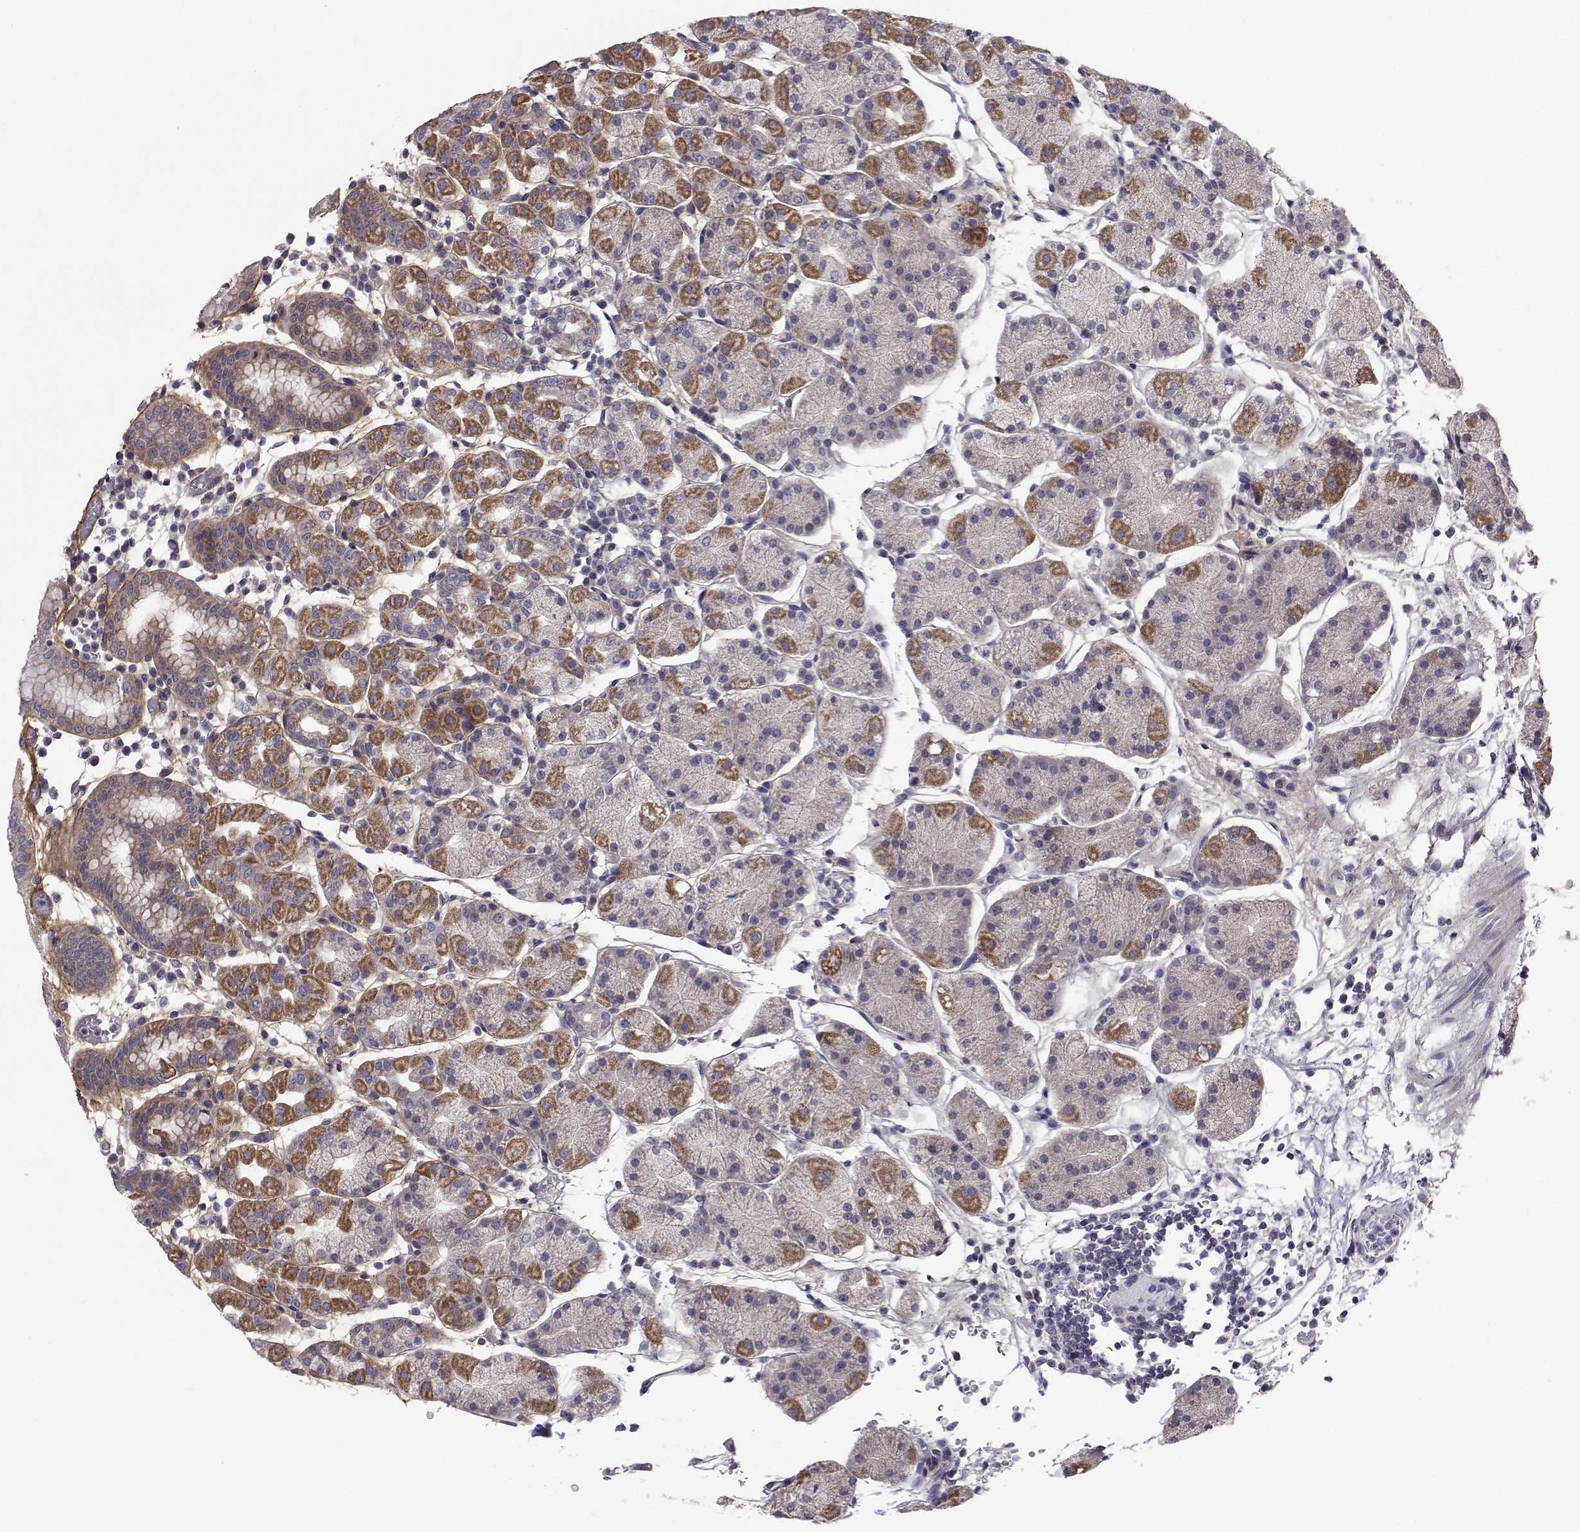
{"staining": {"intensity": "strong", "quantity": "25%-75%", "location": "cytoplasmic/membranous"}, "tissue": "stomach", "cell_type": "Glandular cells", "image_type": "normal", "snomed": [{"axis": "morphology", "description": "Normal tissue, NOS"}, {"axis": "topography", "description": "Stomach"}], "caption": "Immunohistochemistry (IHC) (DAB) staining of normal human stomach reveals strong cytoplasmic/membranous protein positivity in about 25%-75% of glandular cells.", "gene": "PEX5L", "patient": {"sex": "male", "age": 54}}